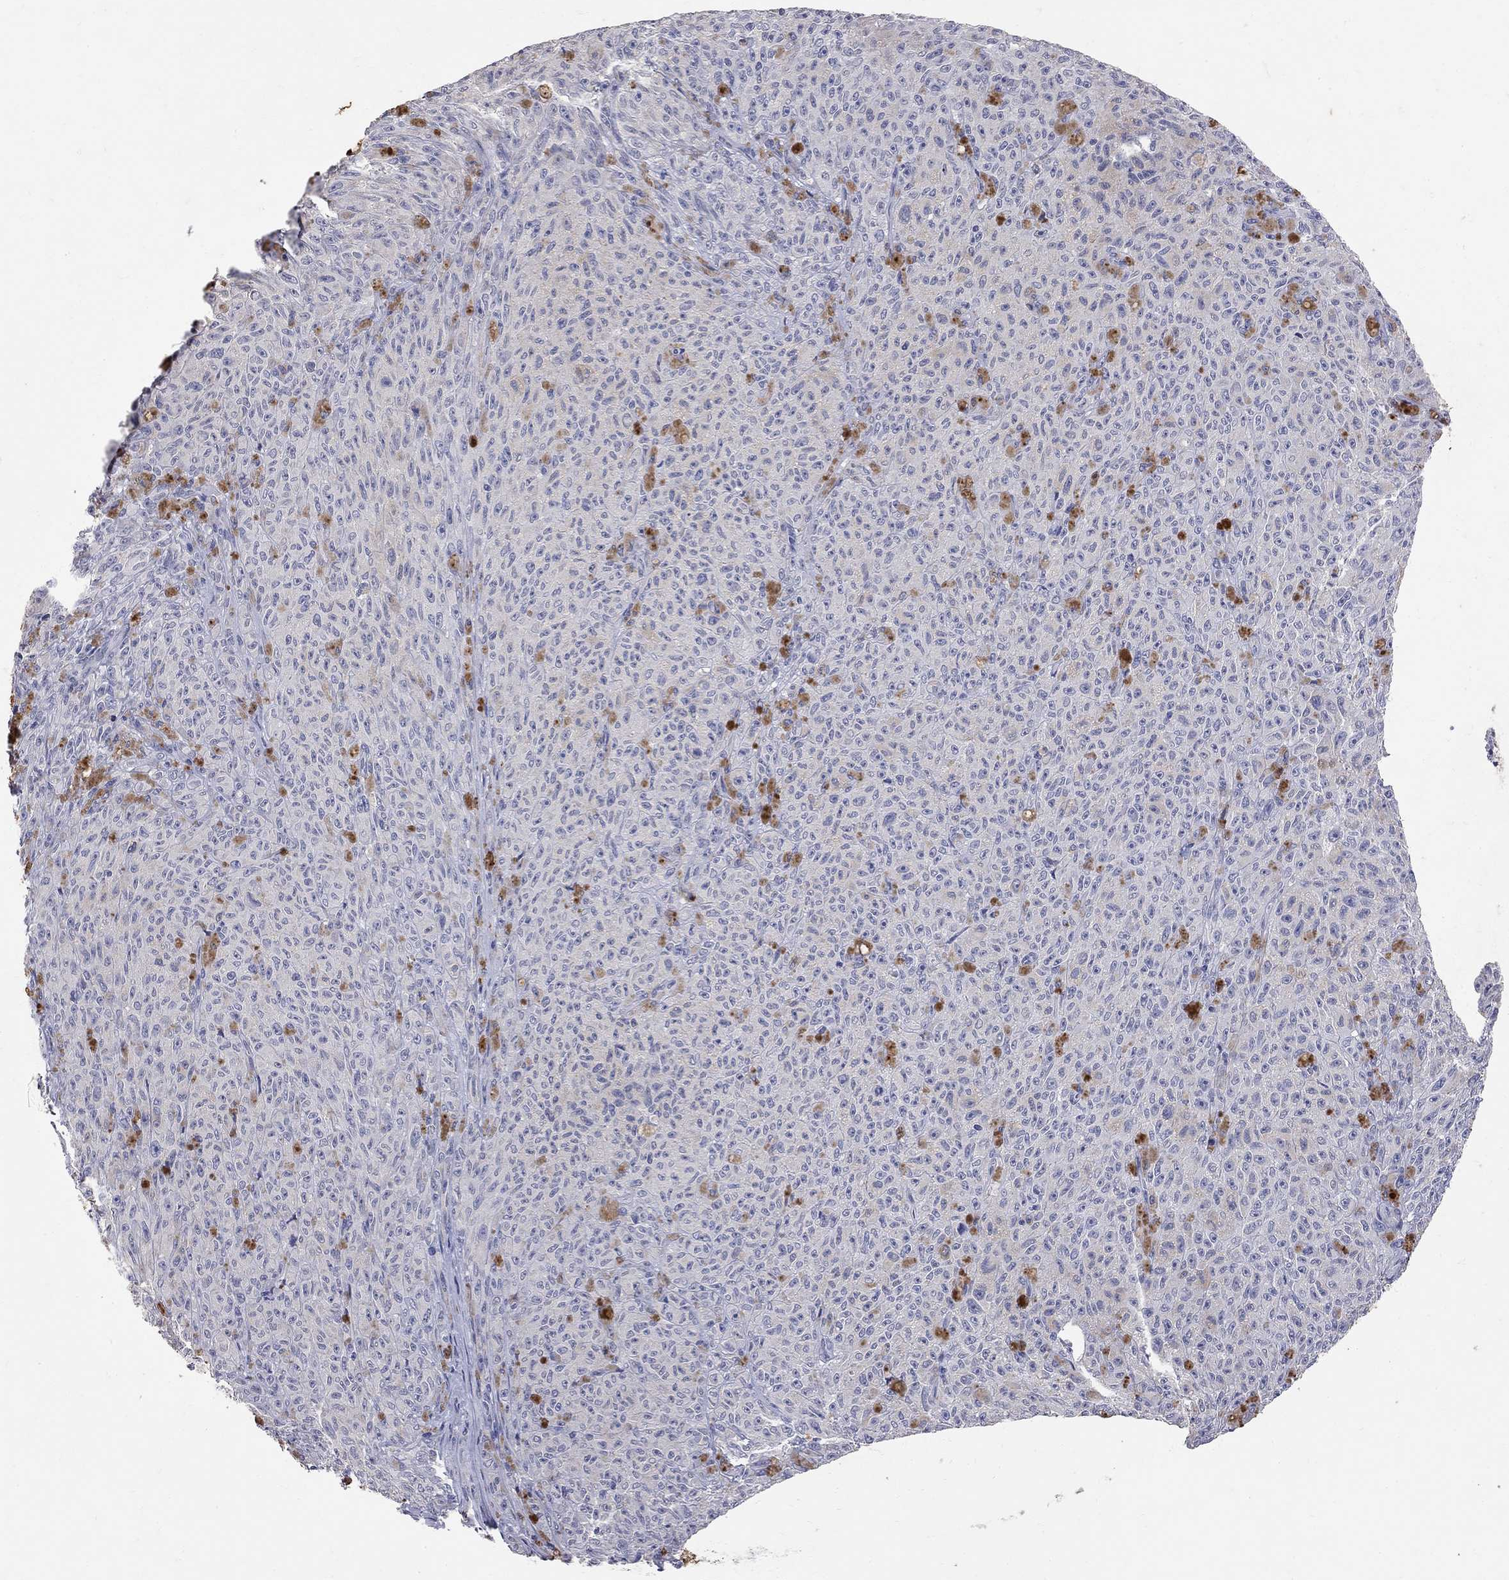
{"staining": {"intensity": "negative", "quantity": "none", "location": "none"}, "tissue": "melanoma", "cell_type": "Tumor cells", "image_type": "cancer", "snomed": [{"axis": "morphology", "description": "Malignant melanoma, NOS"}, {"axis": "topography", "description": "Skin"}], "caption": "The immunohistochemistry histopathology image has no significant positivity in tumor cells of malignant melanoma tissue.", "gene": "NOS2", "patient": {"sex": "female", "age": 82}}